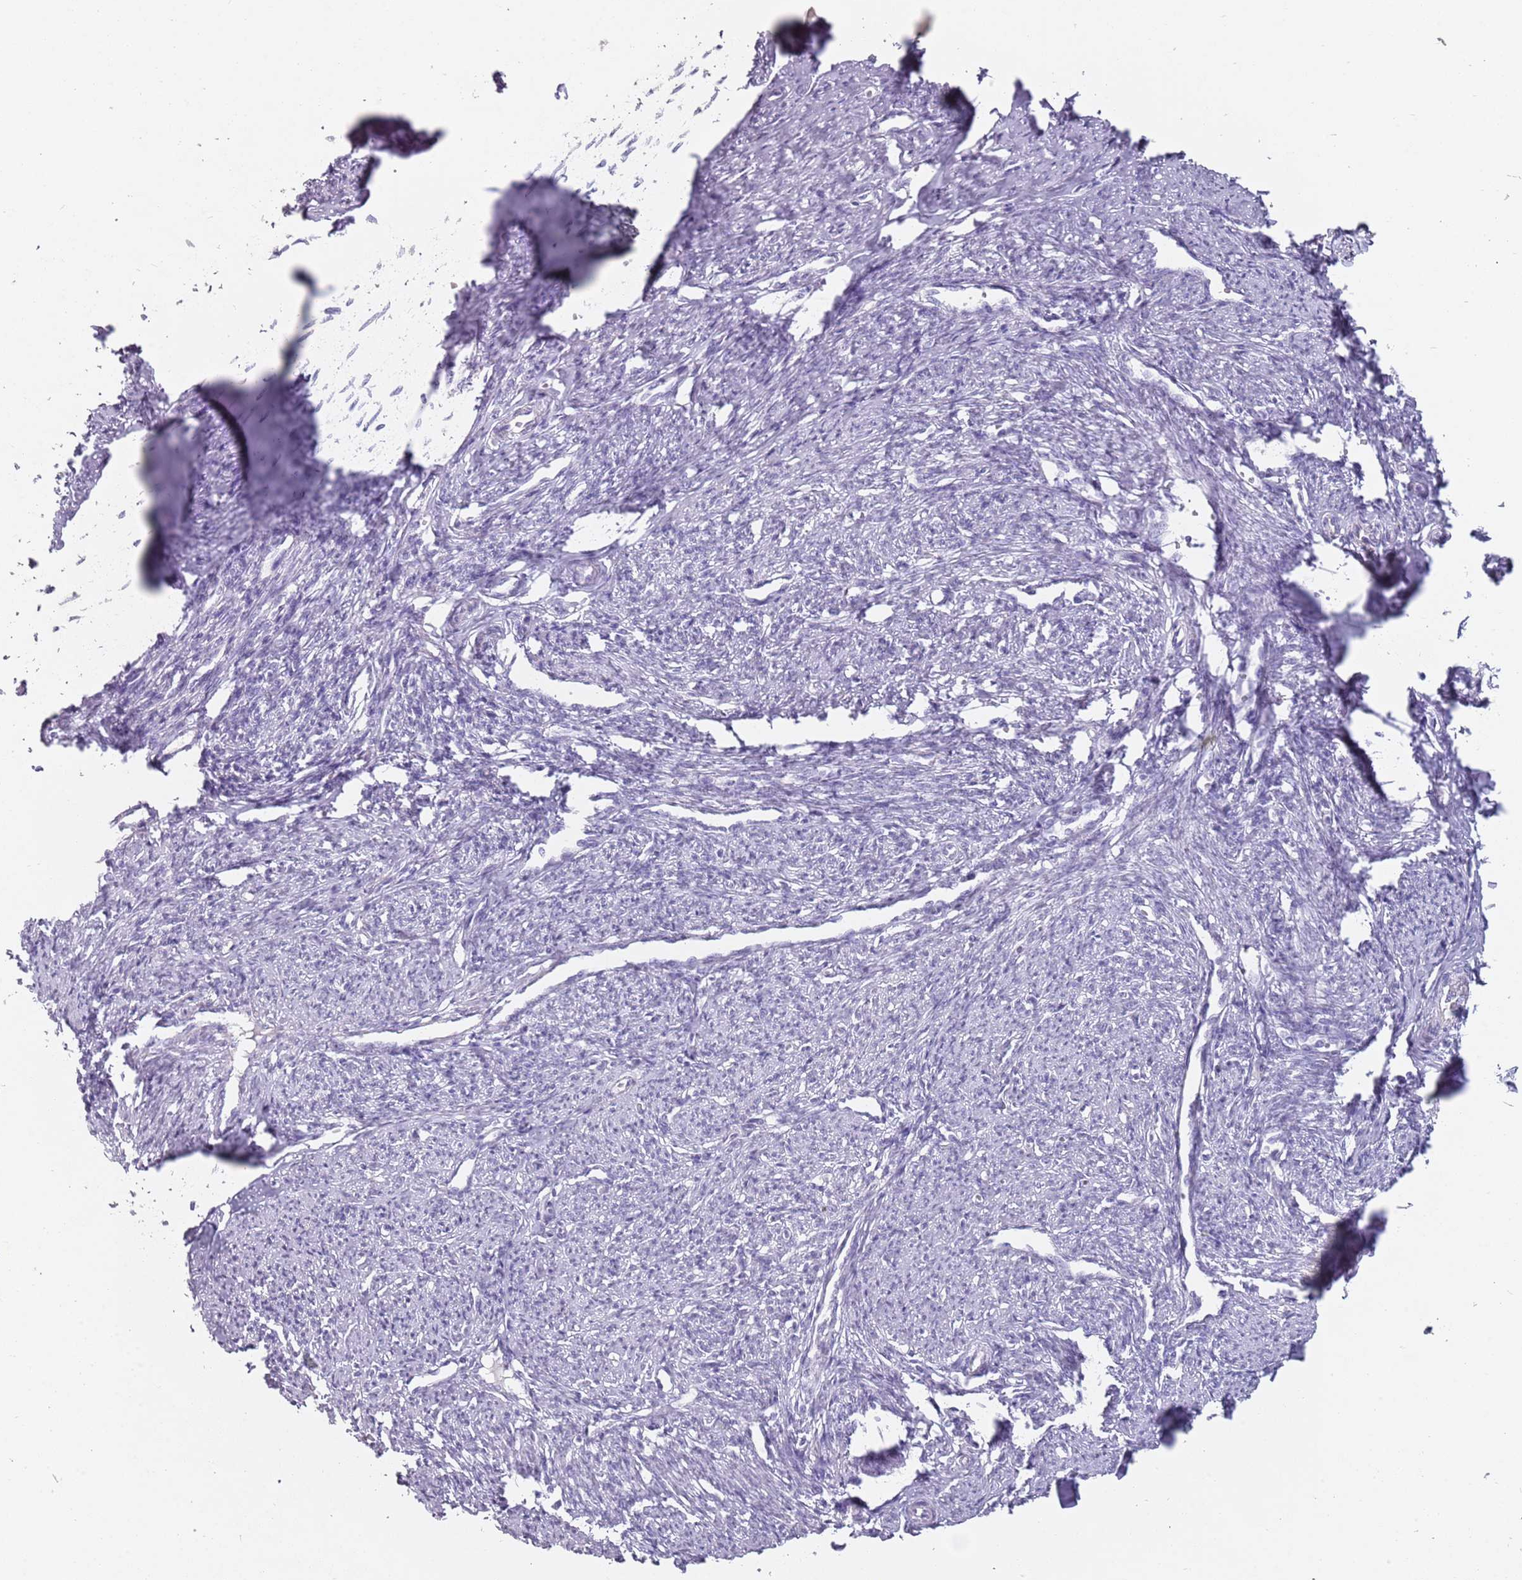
{"staining": {"intensity": "negative", "quantity": "none", "location": "none"}, "tissue": "smooth muscle", "cell_type": "Smooth muscle cells", "image_type": "normal", "snomed": [{"axis": "morphology", "description": "Normal tissue, NOS"}, {"axis": "topography", "description": "Smooth muscle"}, {"axis": "topography", "description": "Uterus"}], "caption": "Normal smooth muscle was stained to show a protein in brown. There is no significant positivity in smooth muscle cells. The staining was performed using DAB (3,3'-diaminobenzidine) to visualize the protein expression in brown, while the nuclei were stained in blue with hematoxylin (Magnification: 20x).", "gene": "DDX4", "patient": {"sex": "female", "age": 59}}